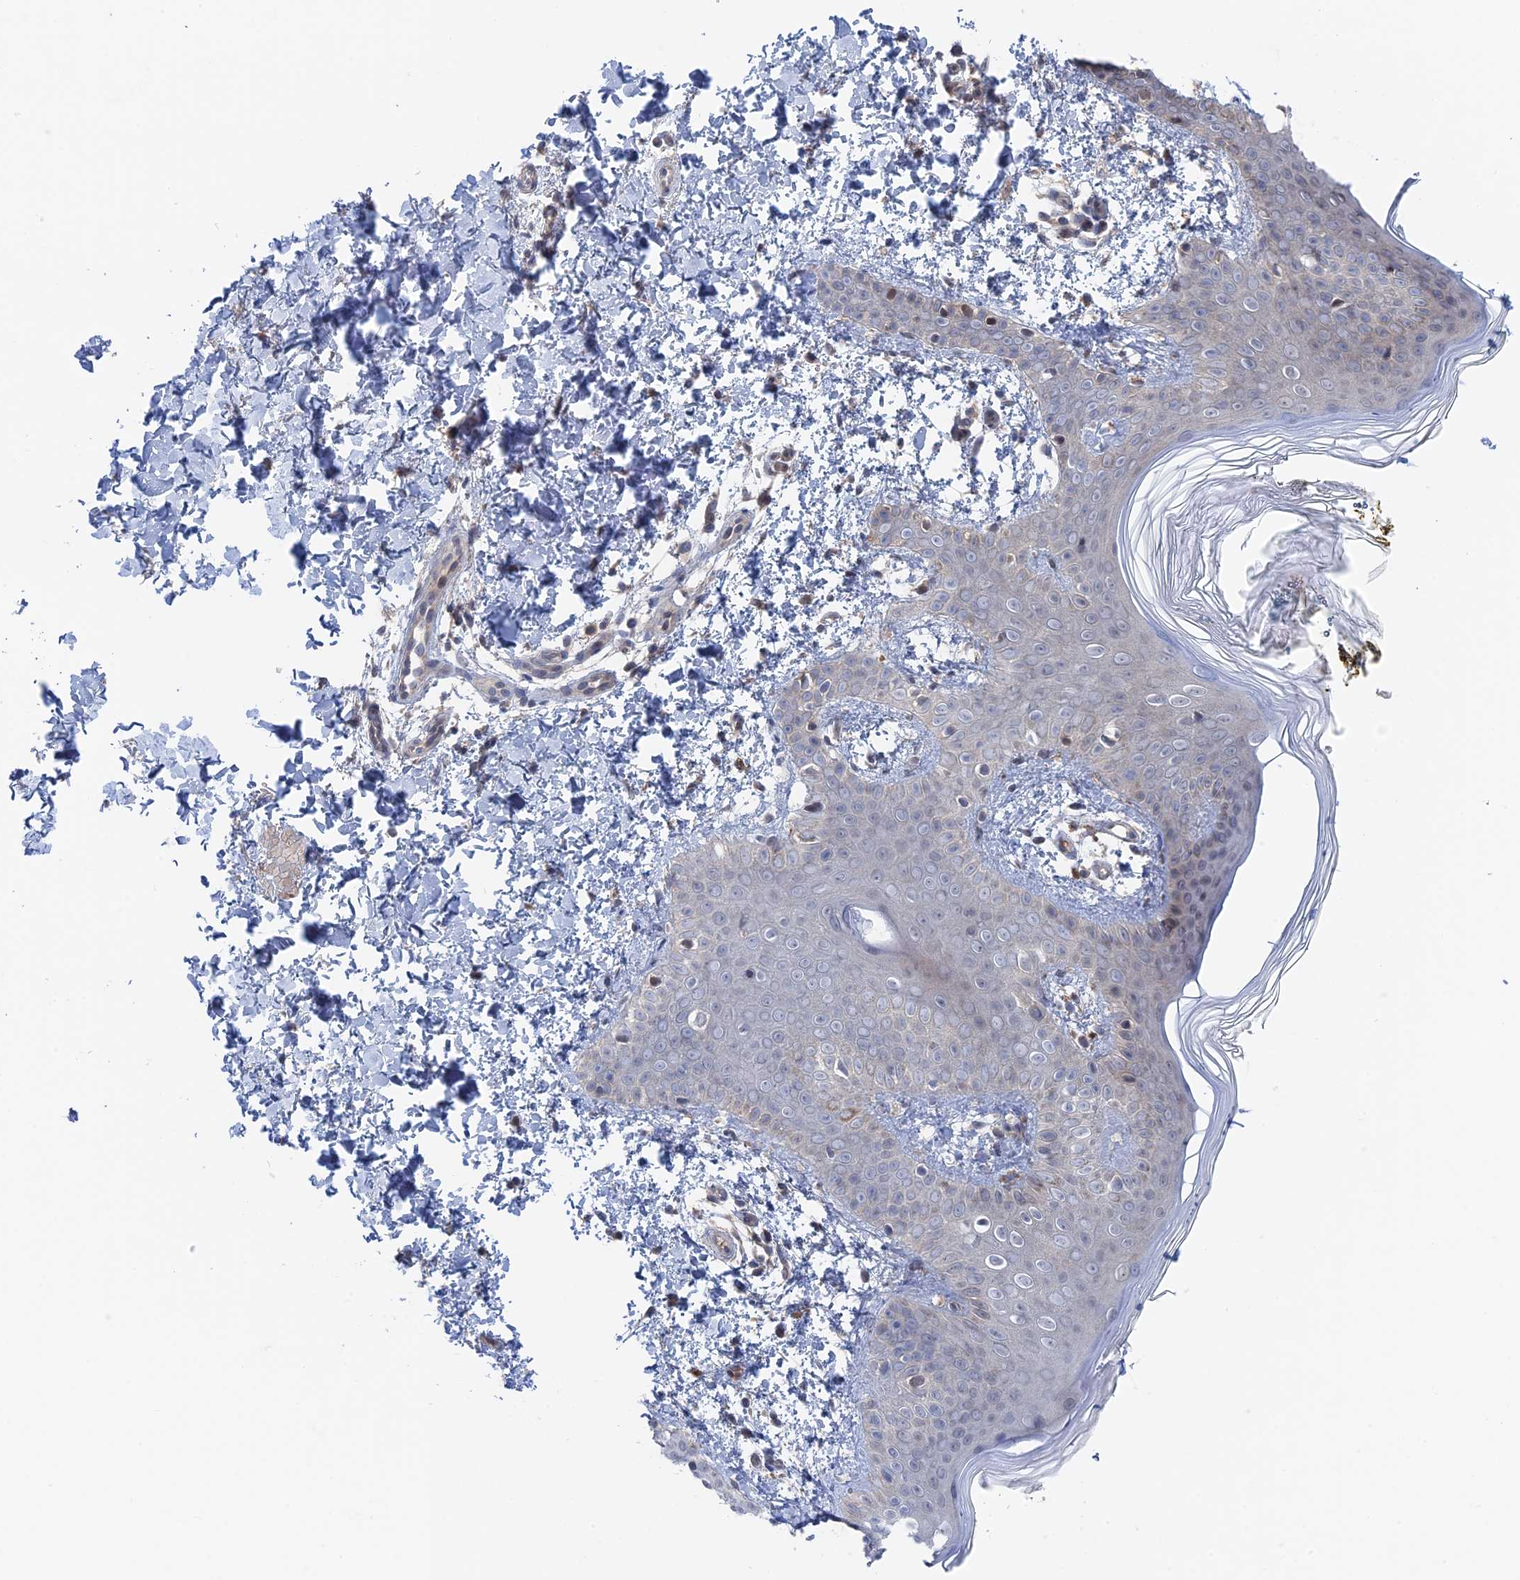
{"staining": {"intensity": "weak", "quantity": ">75%", "location": "cytoplasmic/membranous"}, "tissue": "skin", "cell_type": "Fibroblasts", "image_type": "normal", "snomed": [{"axis": "morphology", "description": "Normal tissue, NOS"}, {"axis": "topography", "description": "Skin"}], "caption": "This micrograph exhibits IHC staining of normal skin, with low weak cytoplasmic/membranous staining in about >75% of fibroblasts.", "gene": "IRGQ", "patient": {"sex": "male", "age": 36}}